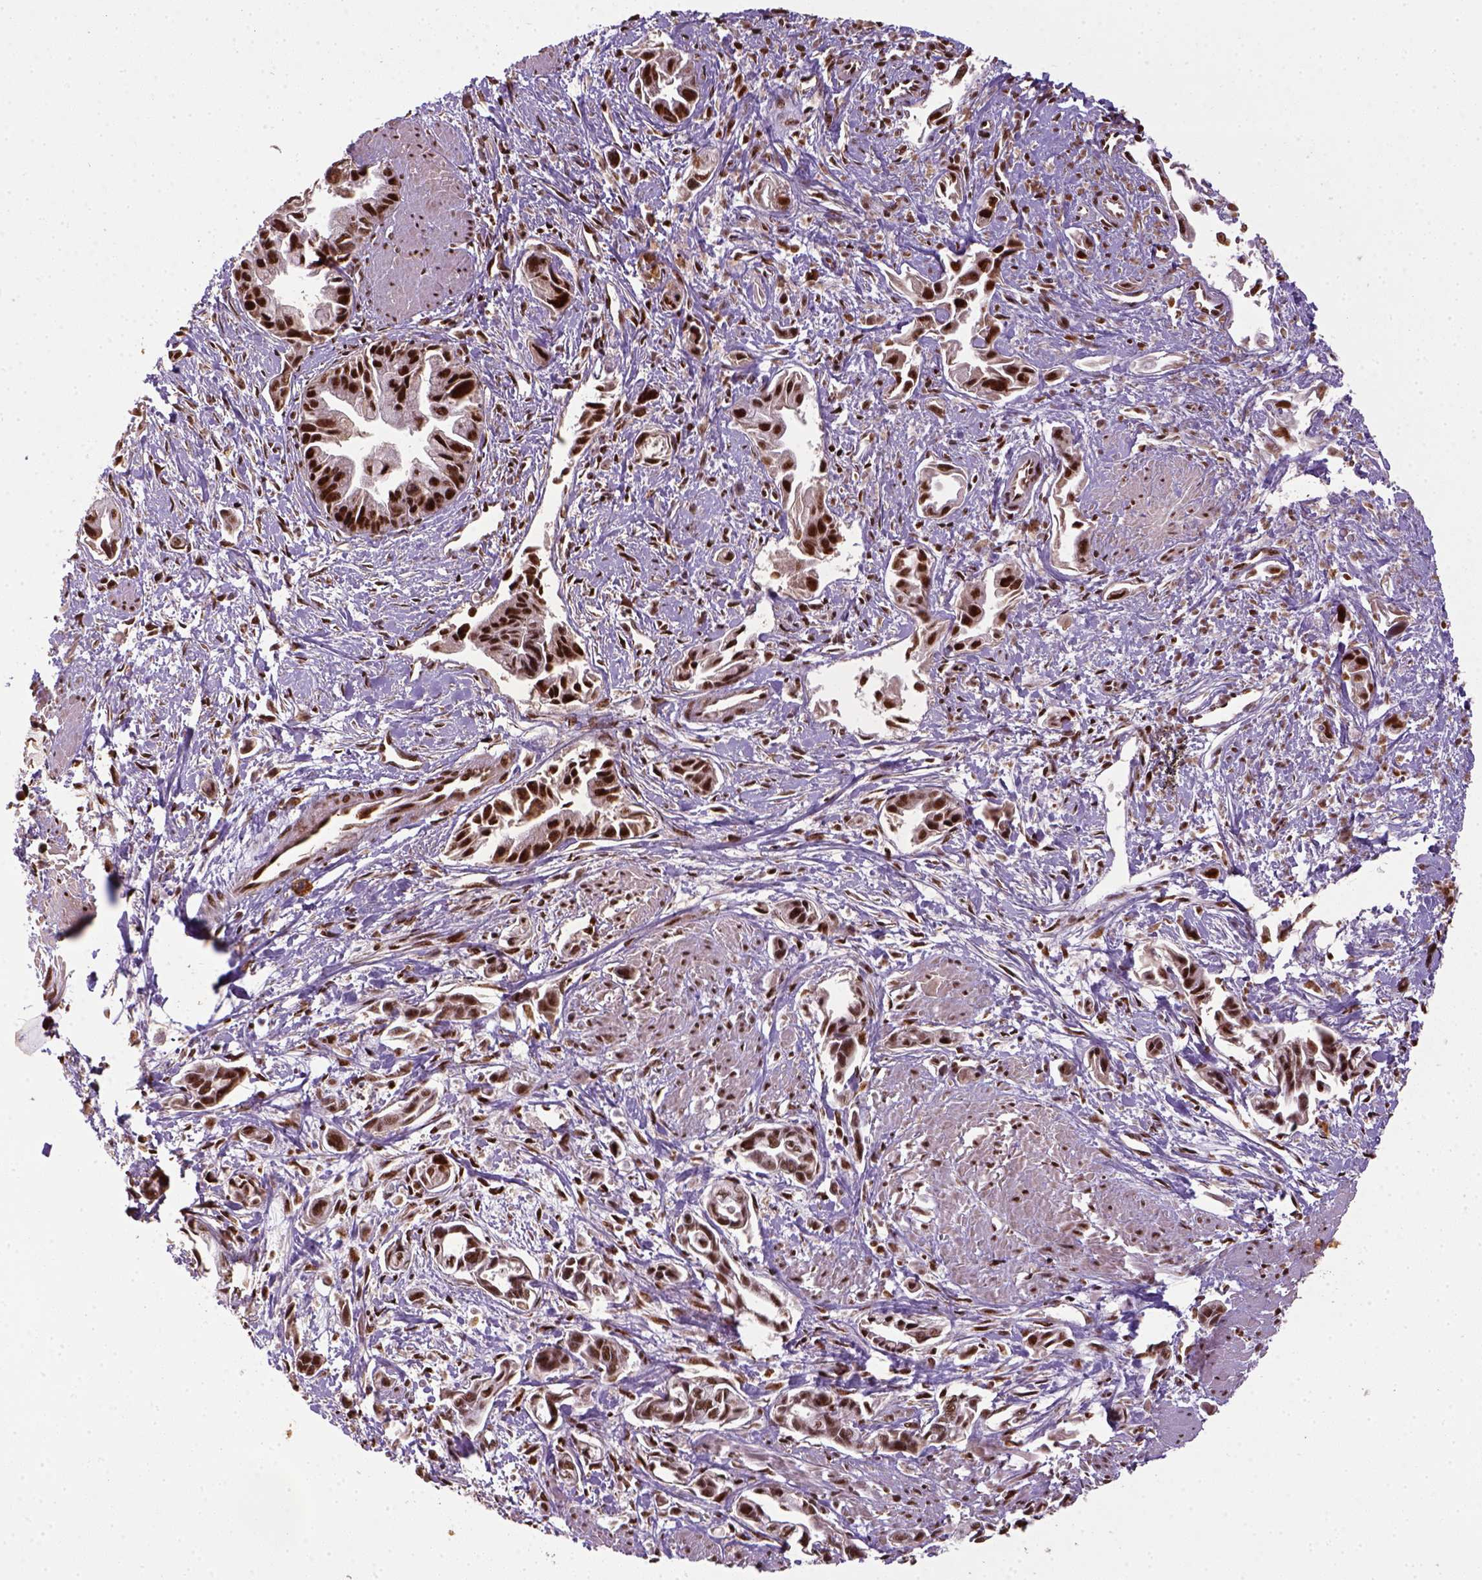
{"staining": {"intensity": "strong", "quantity": ">75%", "location": "nuclear"}, "tissue": "pancreatic cancer", "cell_type": "Tumor cells", "image_type": "cancer", "snomed": [{"axis": "morphology", "description": "Adenocarcinoma, NOS"}, {"axis": "topography", "description": "Pancreas"}], "caption": "The immunohistochemical stain shows strong nuclear staining in tumor cells of pancreatic cancer (adenocarcinoma) tissue.", "gene": "CCAR1", "patient": {"sex": "female", "age": 61}}